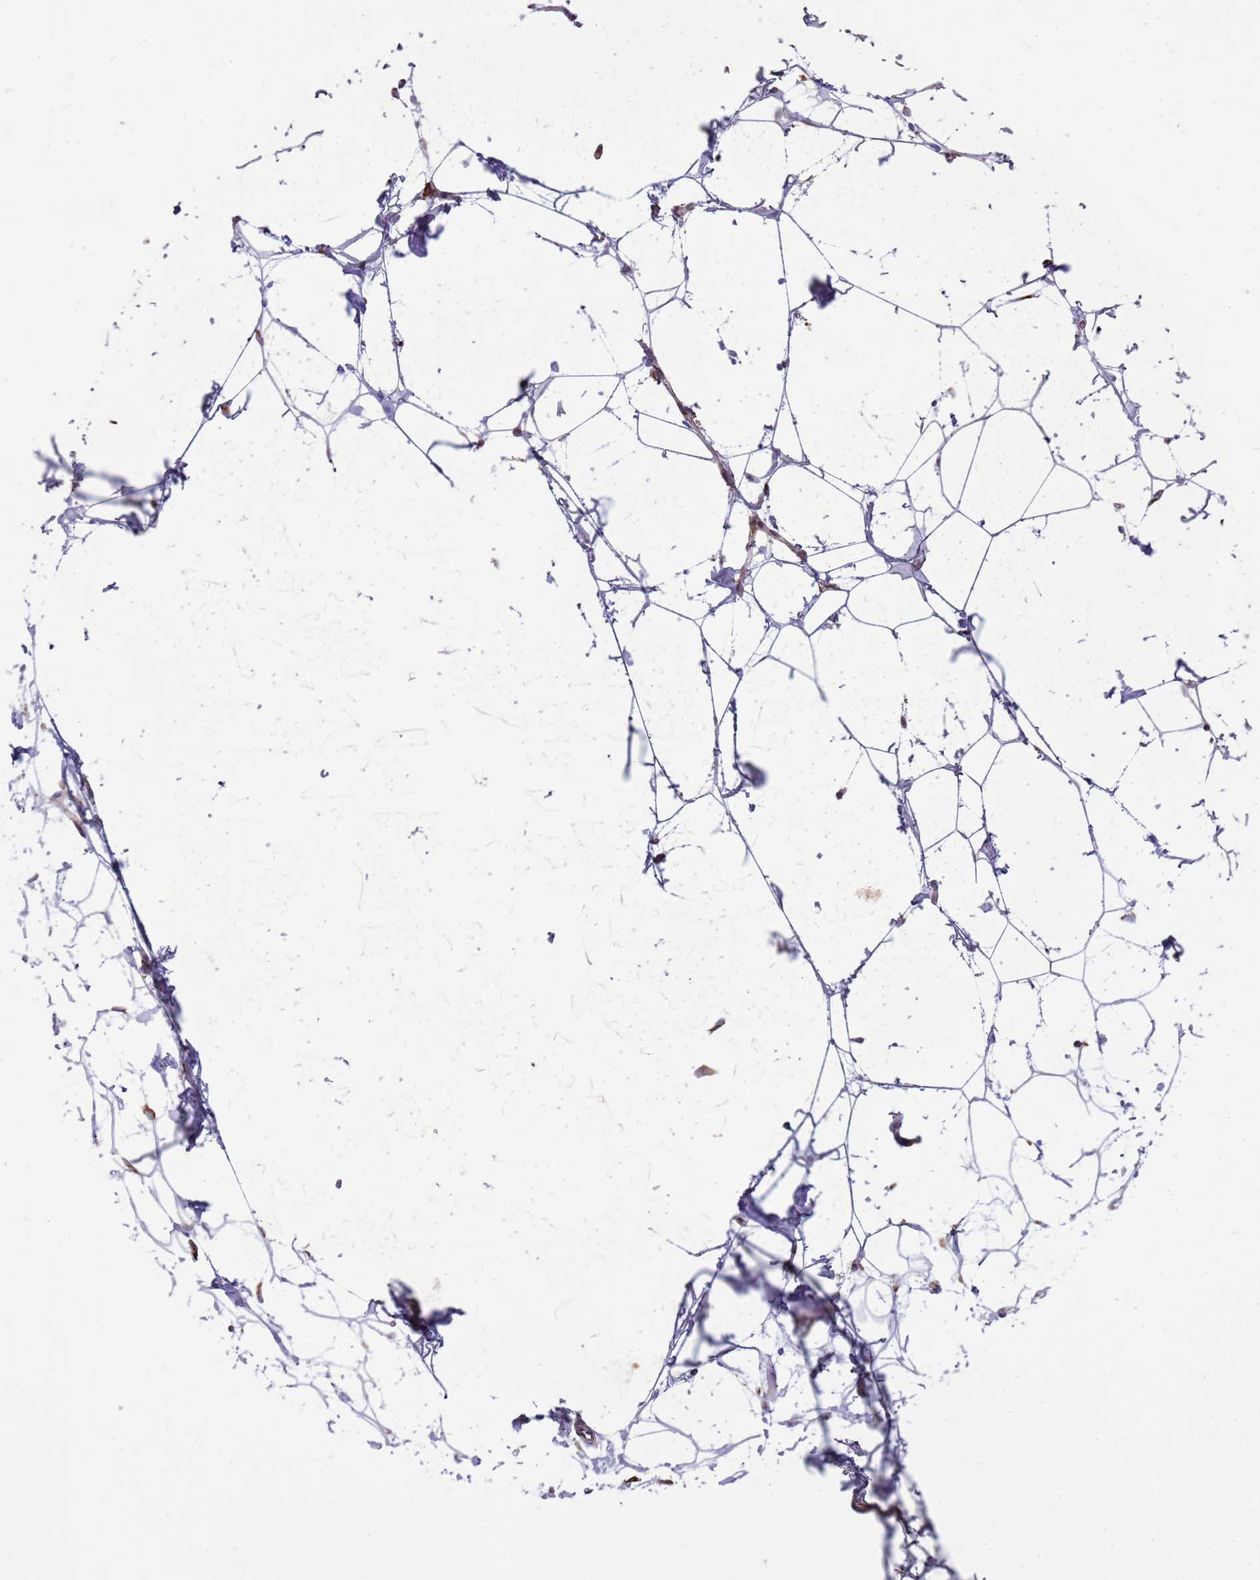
{"staining": {"intensity": "strong", "quantity": "<25%", "location": "cytoplasmic/membranous"}, "tissue": "adipose tissue", "cell_type": "Adipocytes", "image_type": "normal", "snomed": [{"axis": "morphology", "description": "Normal tissue, NOS"}, {"axis": "topography", "description": "Breast"}], "caption": "DAB immunohistochemical staining of benign human adipose tissue shows strong cytoplasmic/membranous protein expression in approximately <25% of adipocytes. Nuclei are stained in blue.", "gene": "GRAP", "patient": {"sex": "female", "age": 26}}